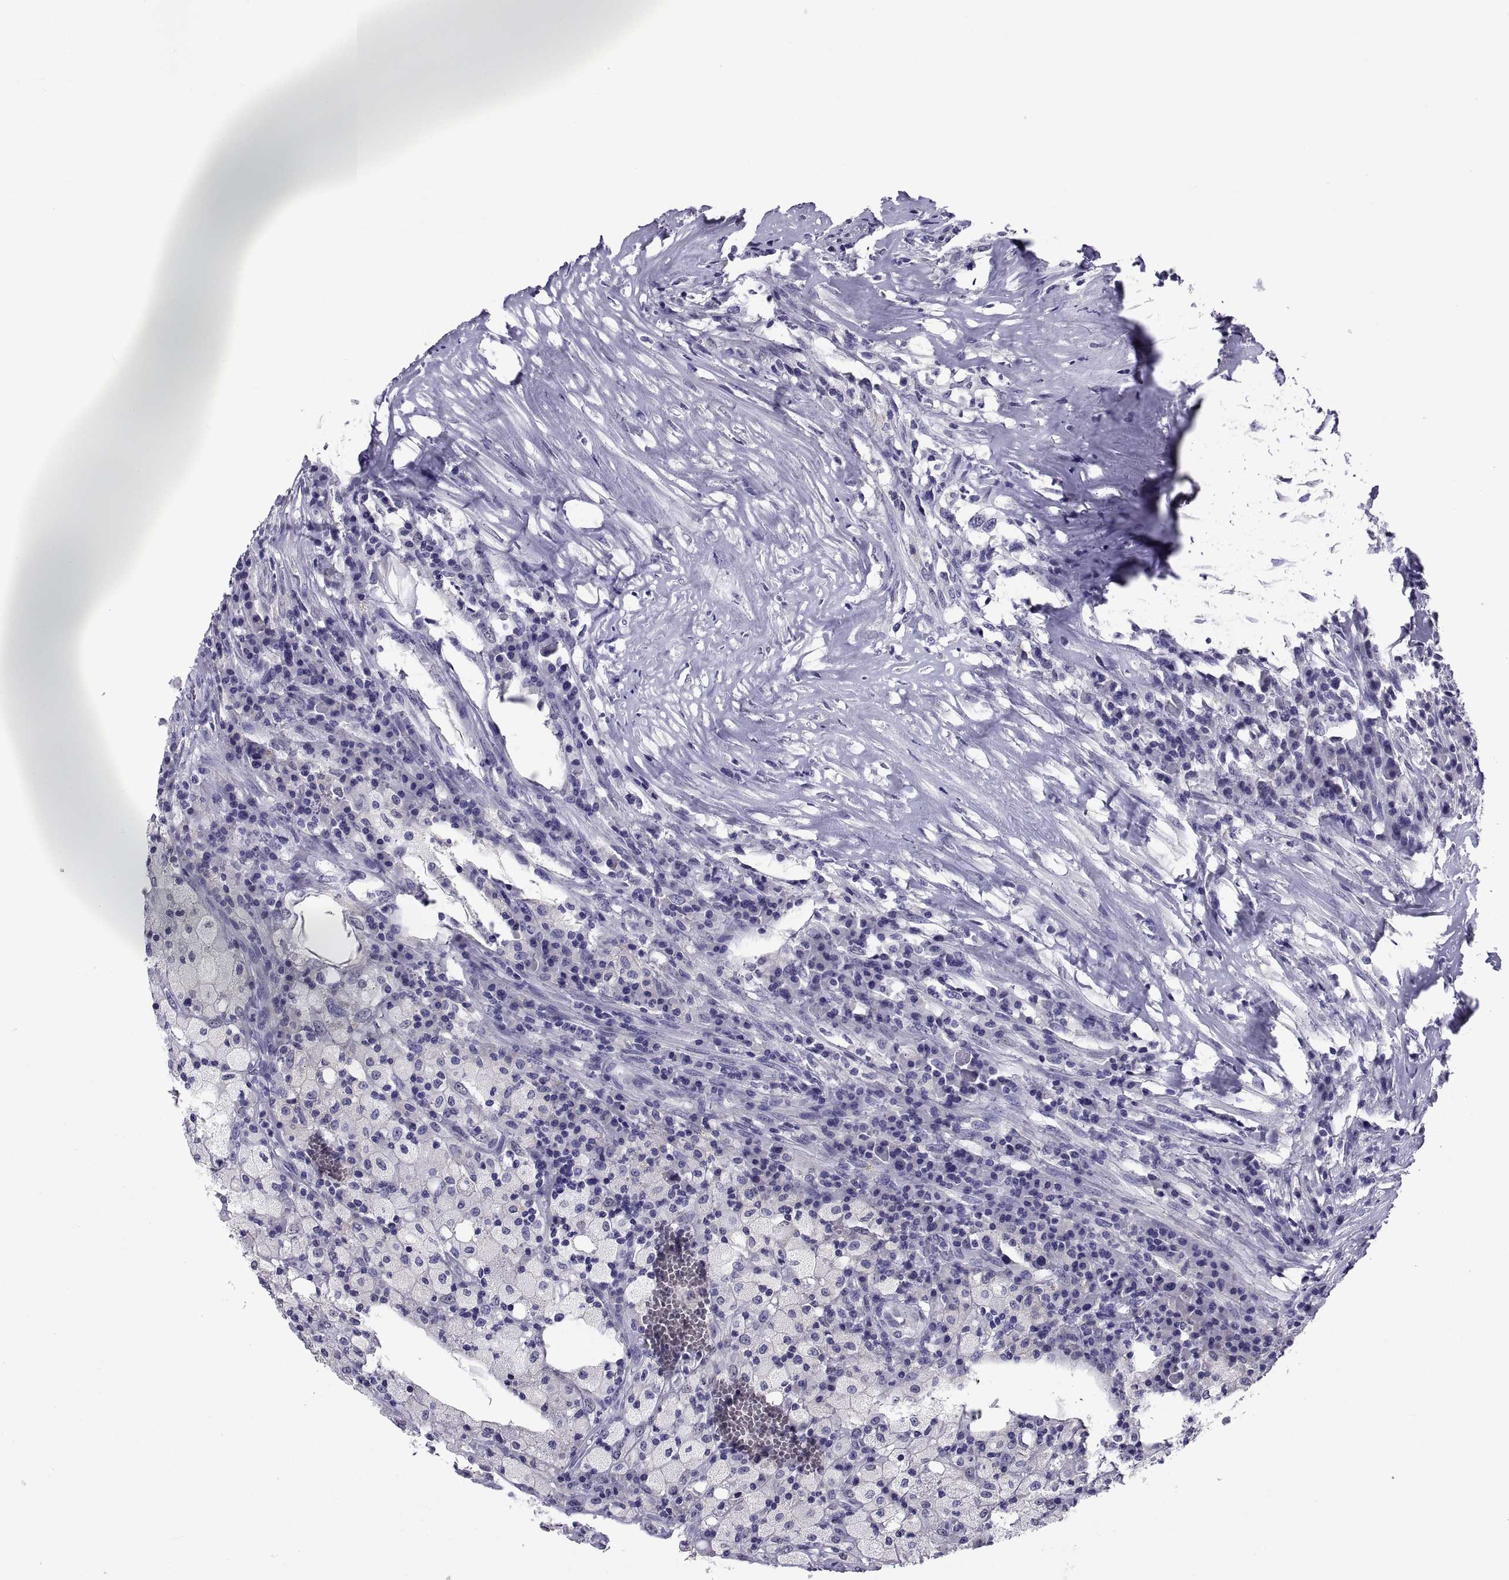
{"staining": {"intensity": "negative", "quantity": "none", "location": "none"}, "tissue": "testis cancer", "cell_type": "Tumor cells", "image_type": "cancer", "snomed": [{"axis": "morphology", "description": "Necrosis, NOS"}, {"axis": "morphology", "description": "Carcinoma, Embryonal, NOS"}, {"axis": "topography", "description": "Testis"}], "caption": "IHC image of testis cancer stained for a protein (brown), which displays no expression in tumor cells.", "gene": "TGFBR3L", "patient": {"sex": "male", "age": 19}}